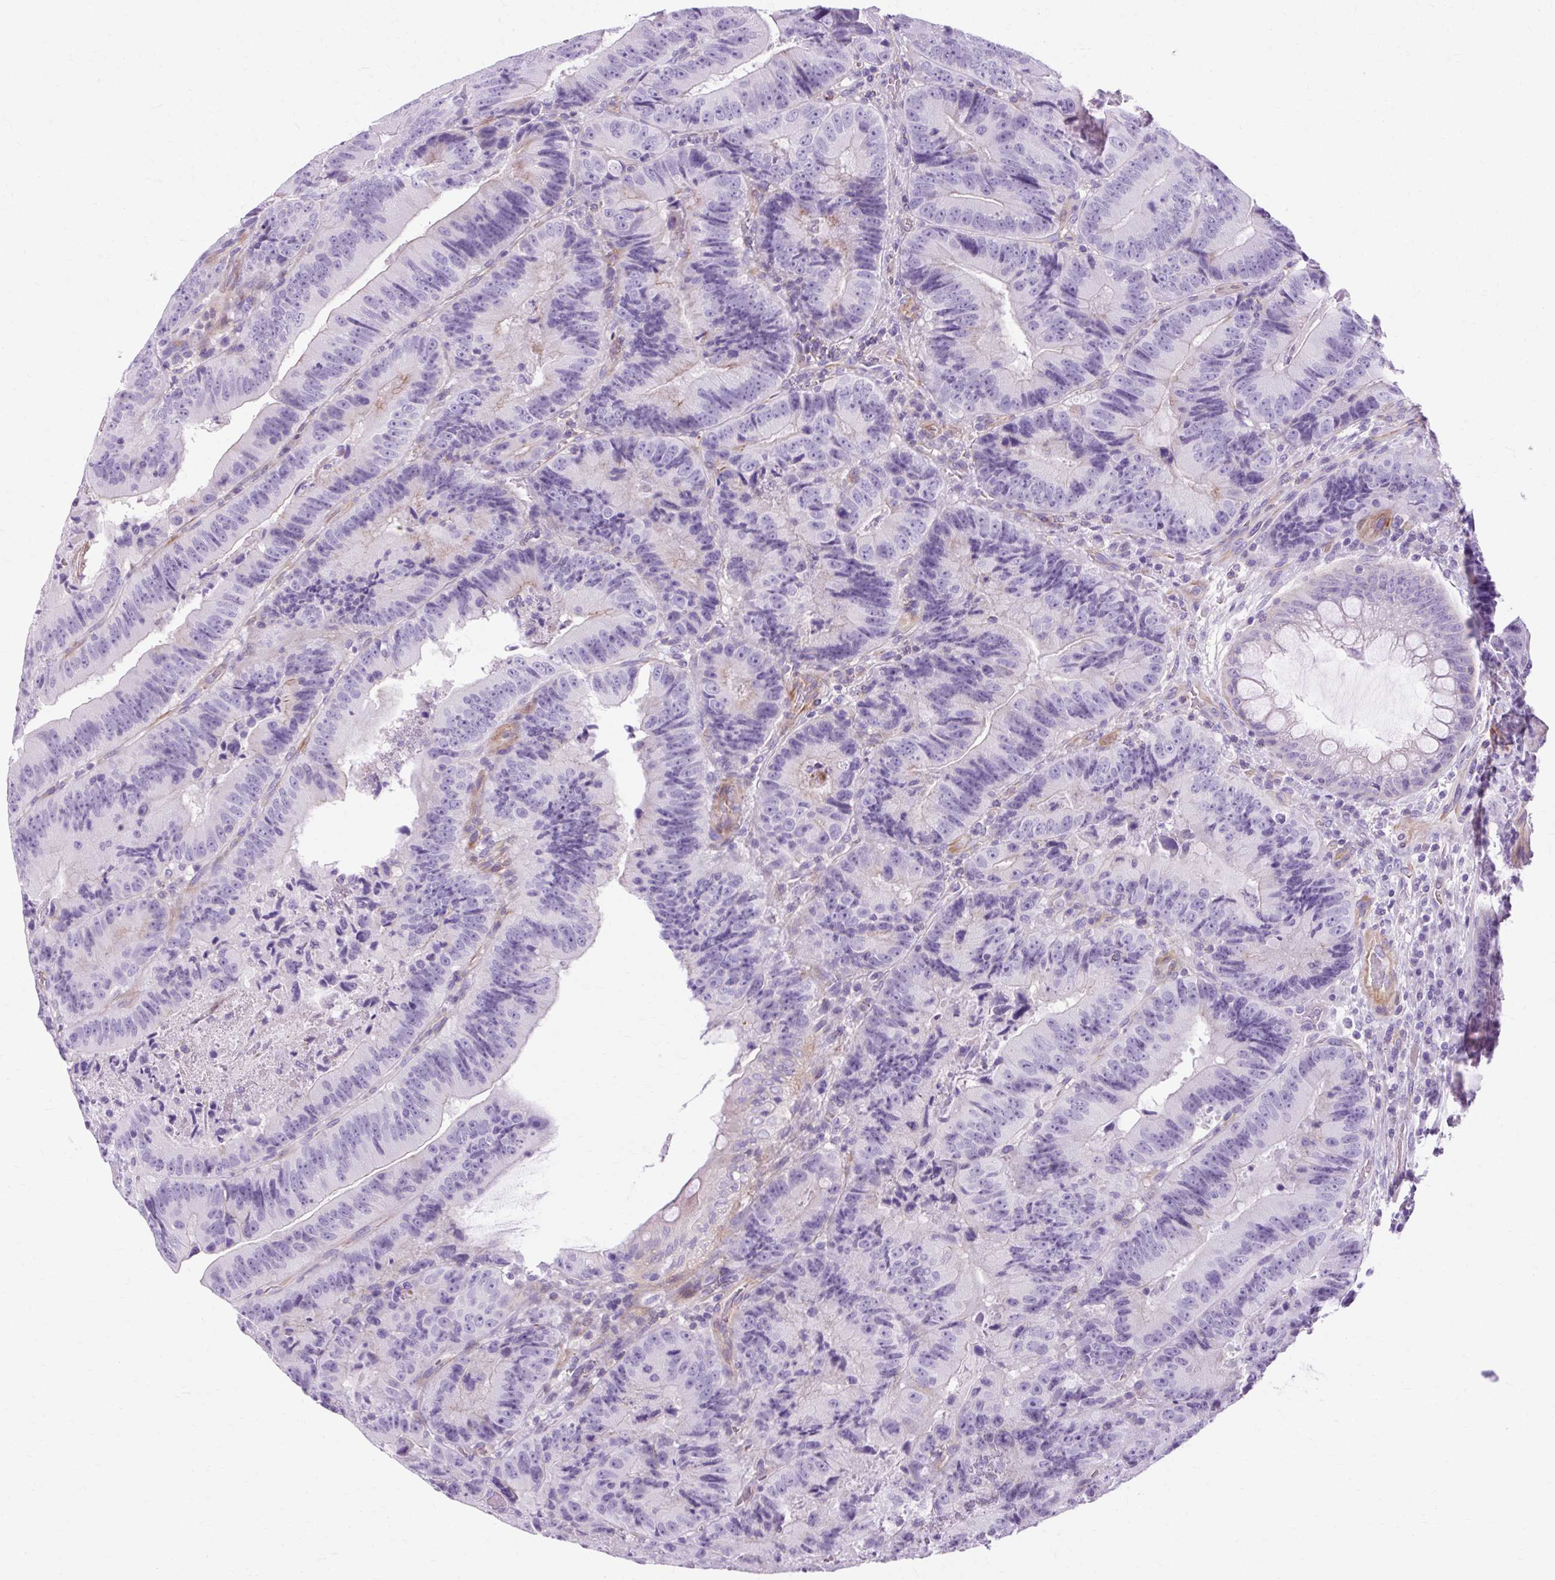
{"staining": {"intensity": "negative", "quantity": "none", "location": "none"}, "tissue": "colorectal cancer", "cell_type": "Tumor cells", "image_type": "cancer", "snomed": [{"axis": "morphology", "description": "Adenocarcinoma, NOS"}, {"axis": "topography", "description": "Colon"}], "caption": "High magnification brightfield microscopy of adenocarcinoma (colorectal) stained with DAB (3,3'-diaminobenzidine) (brown) and counterstained with hematoxylin (blue): tumor cells show no significant positivity. (DAB (3,3'-diaminobenzidine) immunohistochemistry visualized using brightfield microscopy, high magnification).", "gene": "OOEP", "patient": {"sex": "female", "age": 86}}